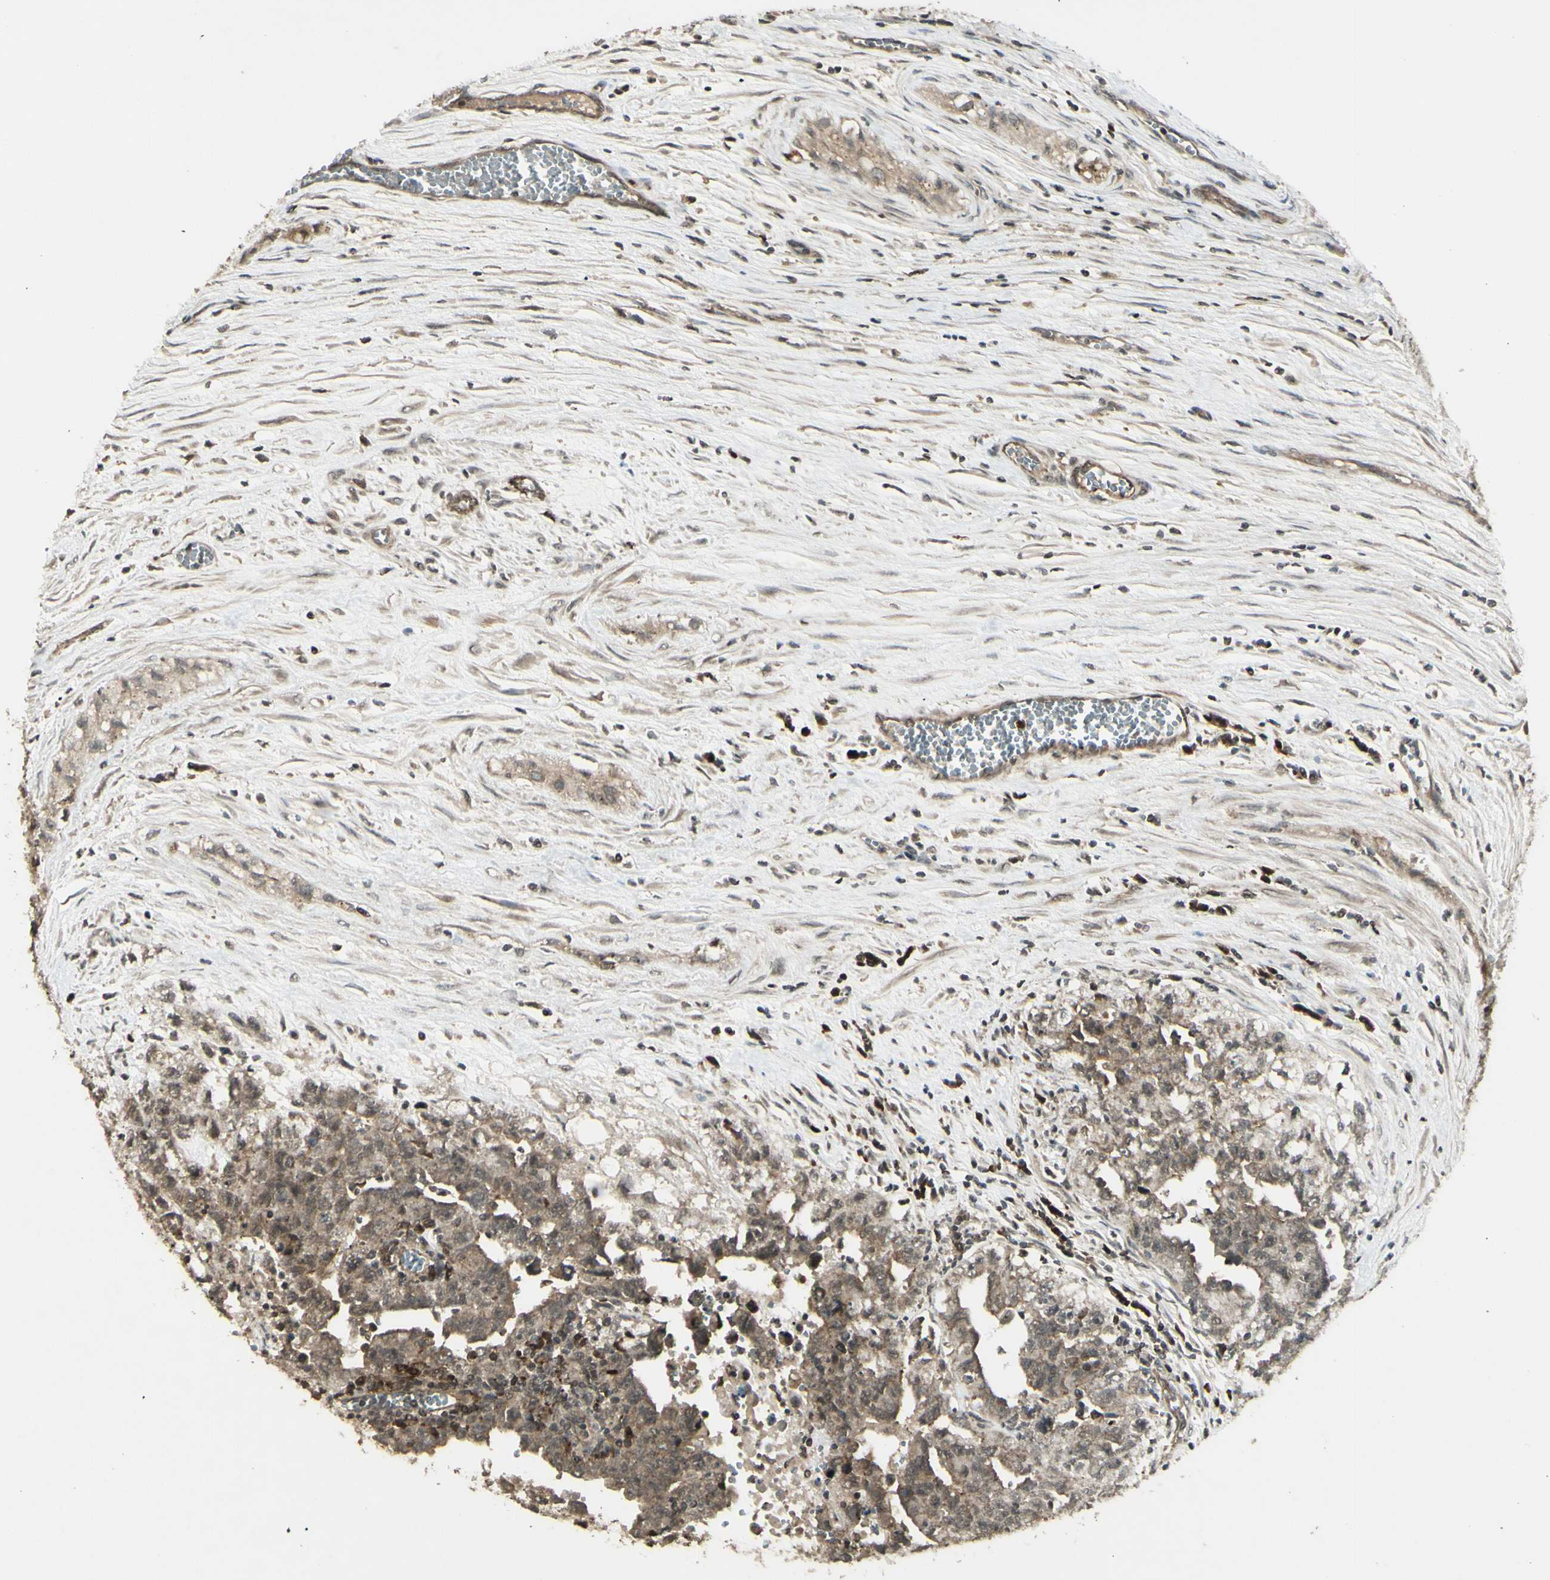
{"staining": {"intensity": "weak", "quantity": ">75%", "location": "cytoplasmic/membranous"}, "tissue": "testis cancer", "cell_type": "Tumor cells", "image_type": "cancer", "snomed": [{"axis": "morphology", "description": "Carcinoma, Embryonal, NOS"}, {"axis": "topography", "description": "Testis"}], "caption": "Weak cytoplasmic/membranous positivity for a protein is identified in about >75% of tumor cells of testis embryonal carcinoma using IHC.", "gene": "BLNK", "patient": {"sex": "male", "age": 28}}